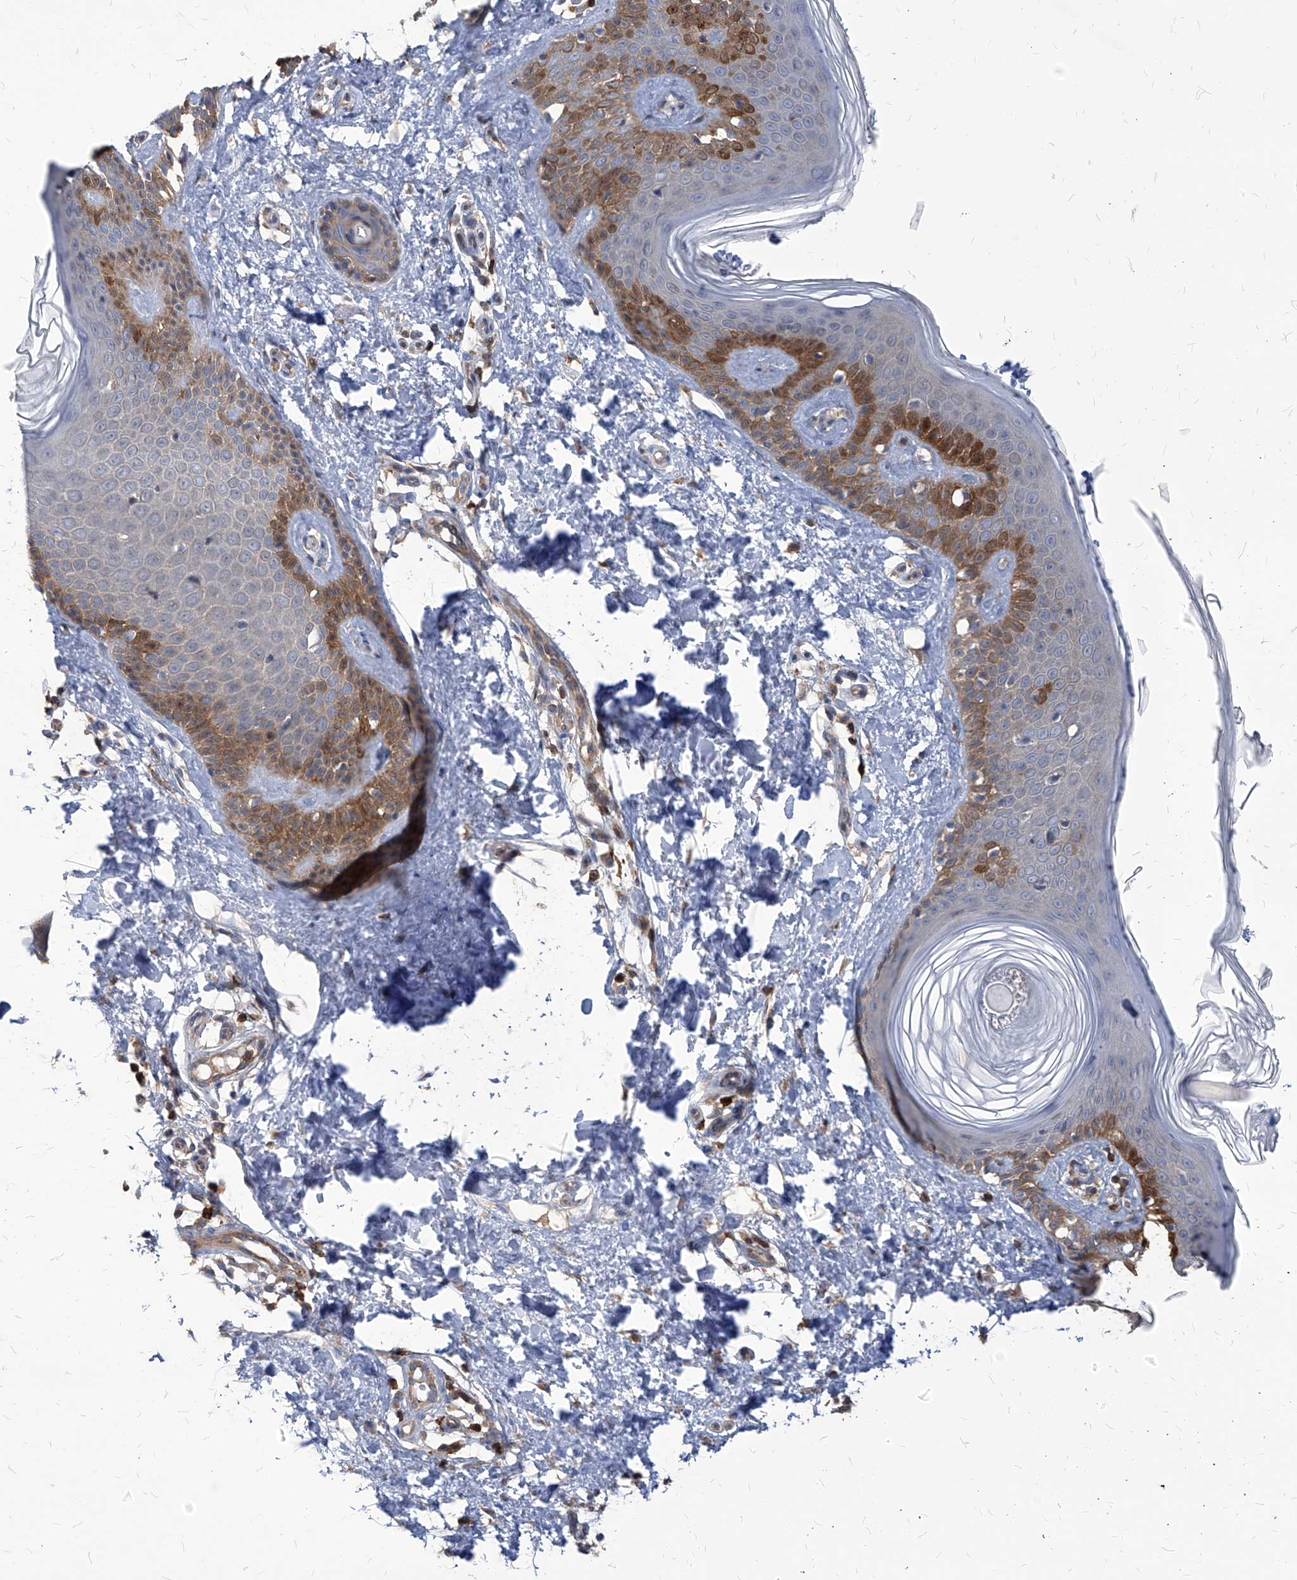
{"staining": {"intensity": "negative", "quantity": "none", "location": "none"}, "tissue": "skin", "cell_type": "Fibroblasts", "image_type": "normal", "snomed": [{"axis": "morphology", "description": "Normal tissue, NOS"}, {"axis": "topography", "description": "Skin"}], "caption": "Immunohistochemical staining of benign skin reveals no significant staining in fibroblasts. (DAB immunohistochemistry visualized using brightfield microscopy, high magnification).", "gene": "ABRACL", "patient": {"sex": "male", "age": 37}}